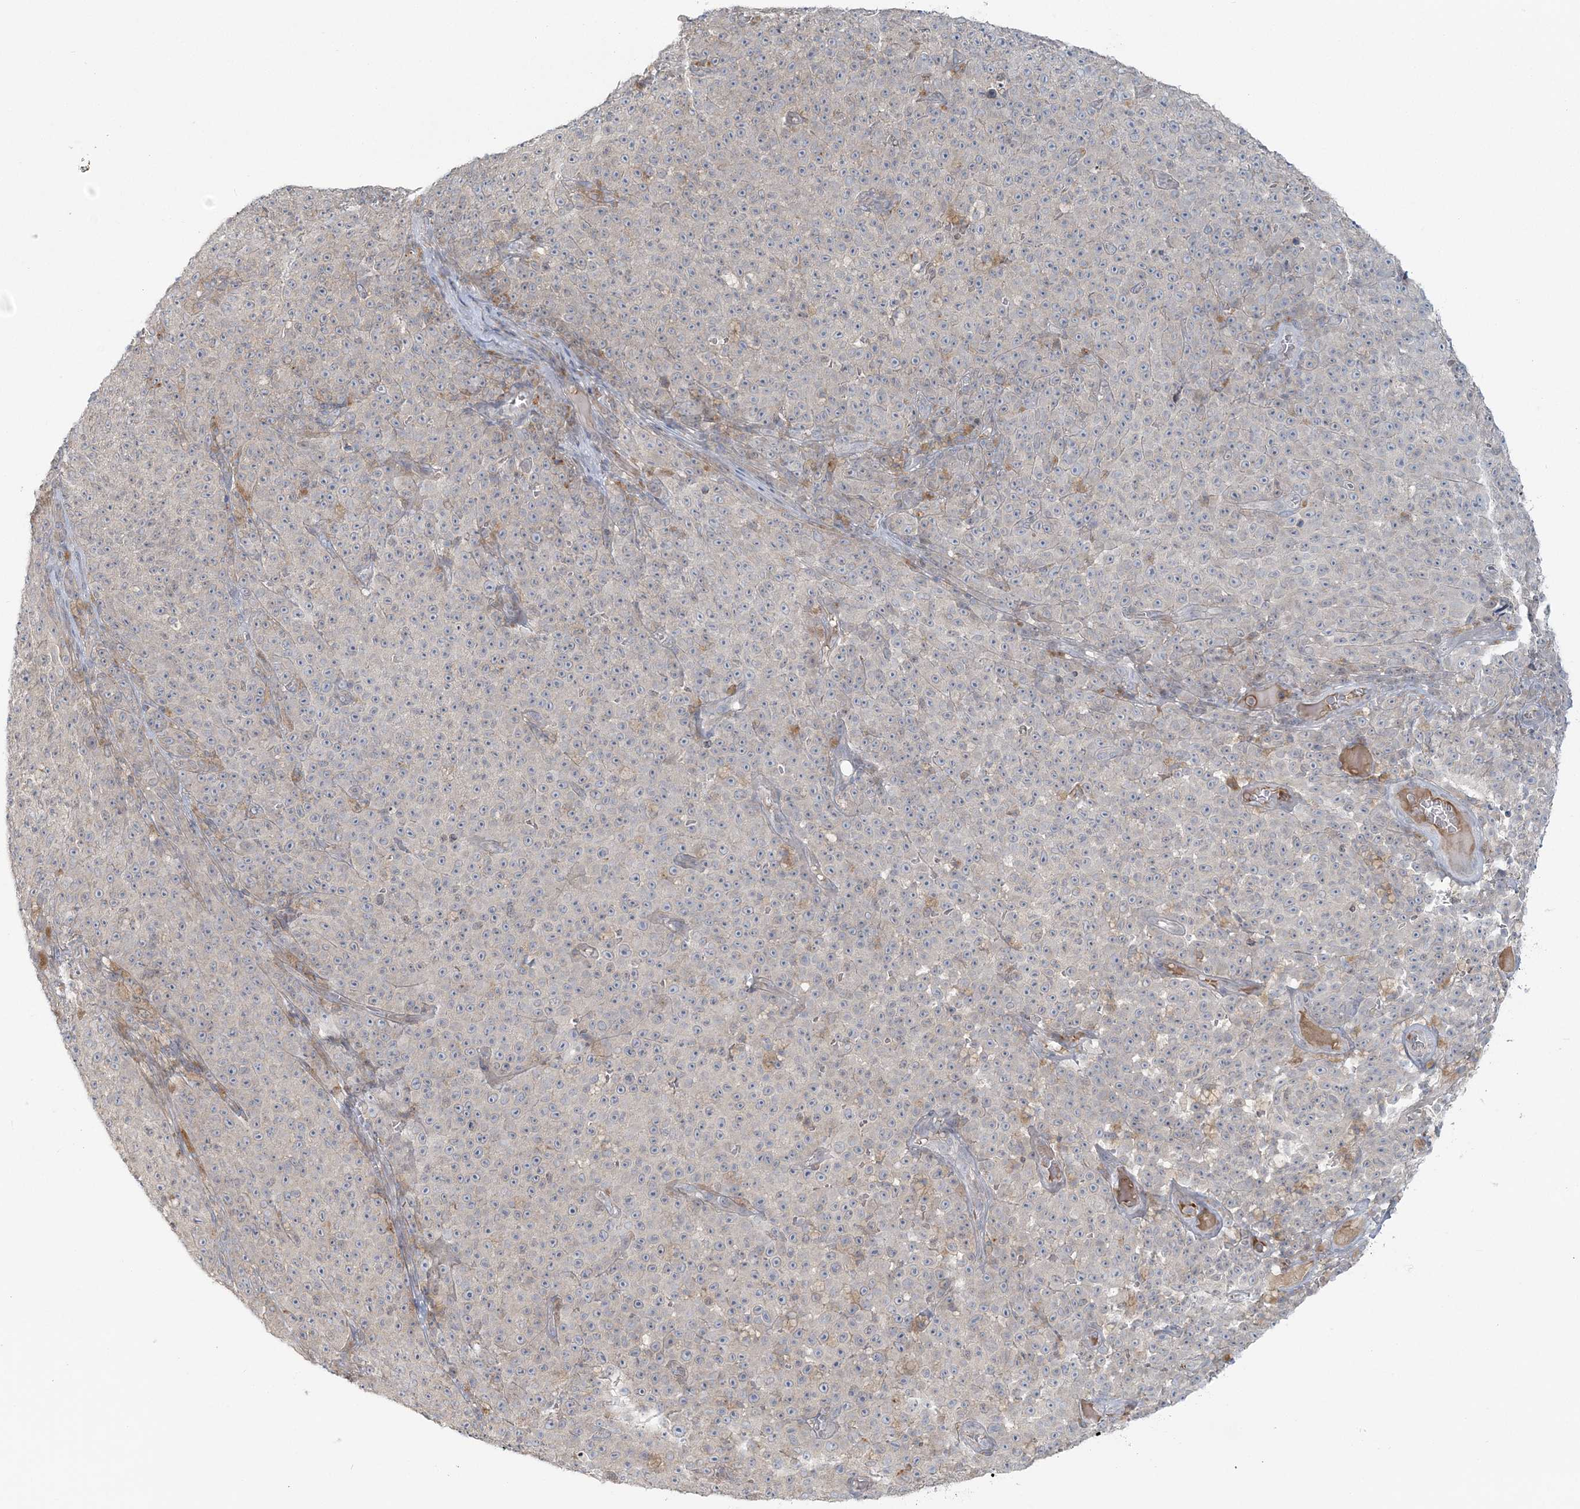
{"staining": {"intensity": "negative", "quantity": "none", "location": "none"}, "tissue": "melanoma", "cell_type": "Tumor cells", "image_type": "cancer", "snomed": [{"axis": "morphology", "description": "Malignant melanoma, NOS"}, {"axis": "topography", "description": "Skin"}], "caption": "Immunohistochemical staining of human melanoma exhibits no significant positivity in tumor cells. Brightfield microscopy of IHC stained with DAB (3,3'-diaminobenzidine) (brown) and hematoxylin (blue), captured at high magnification.", "gene": "BLTP3A", "patient": {"sex": "female", "age": 82}}